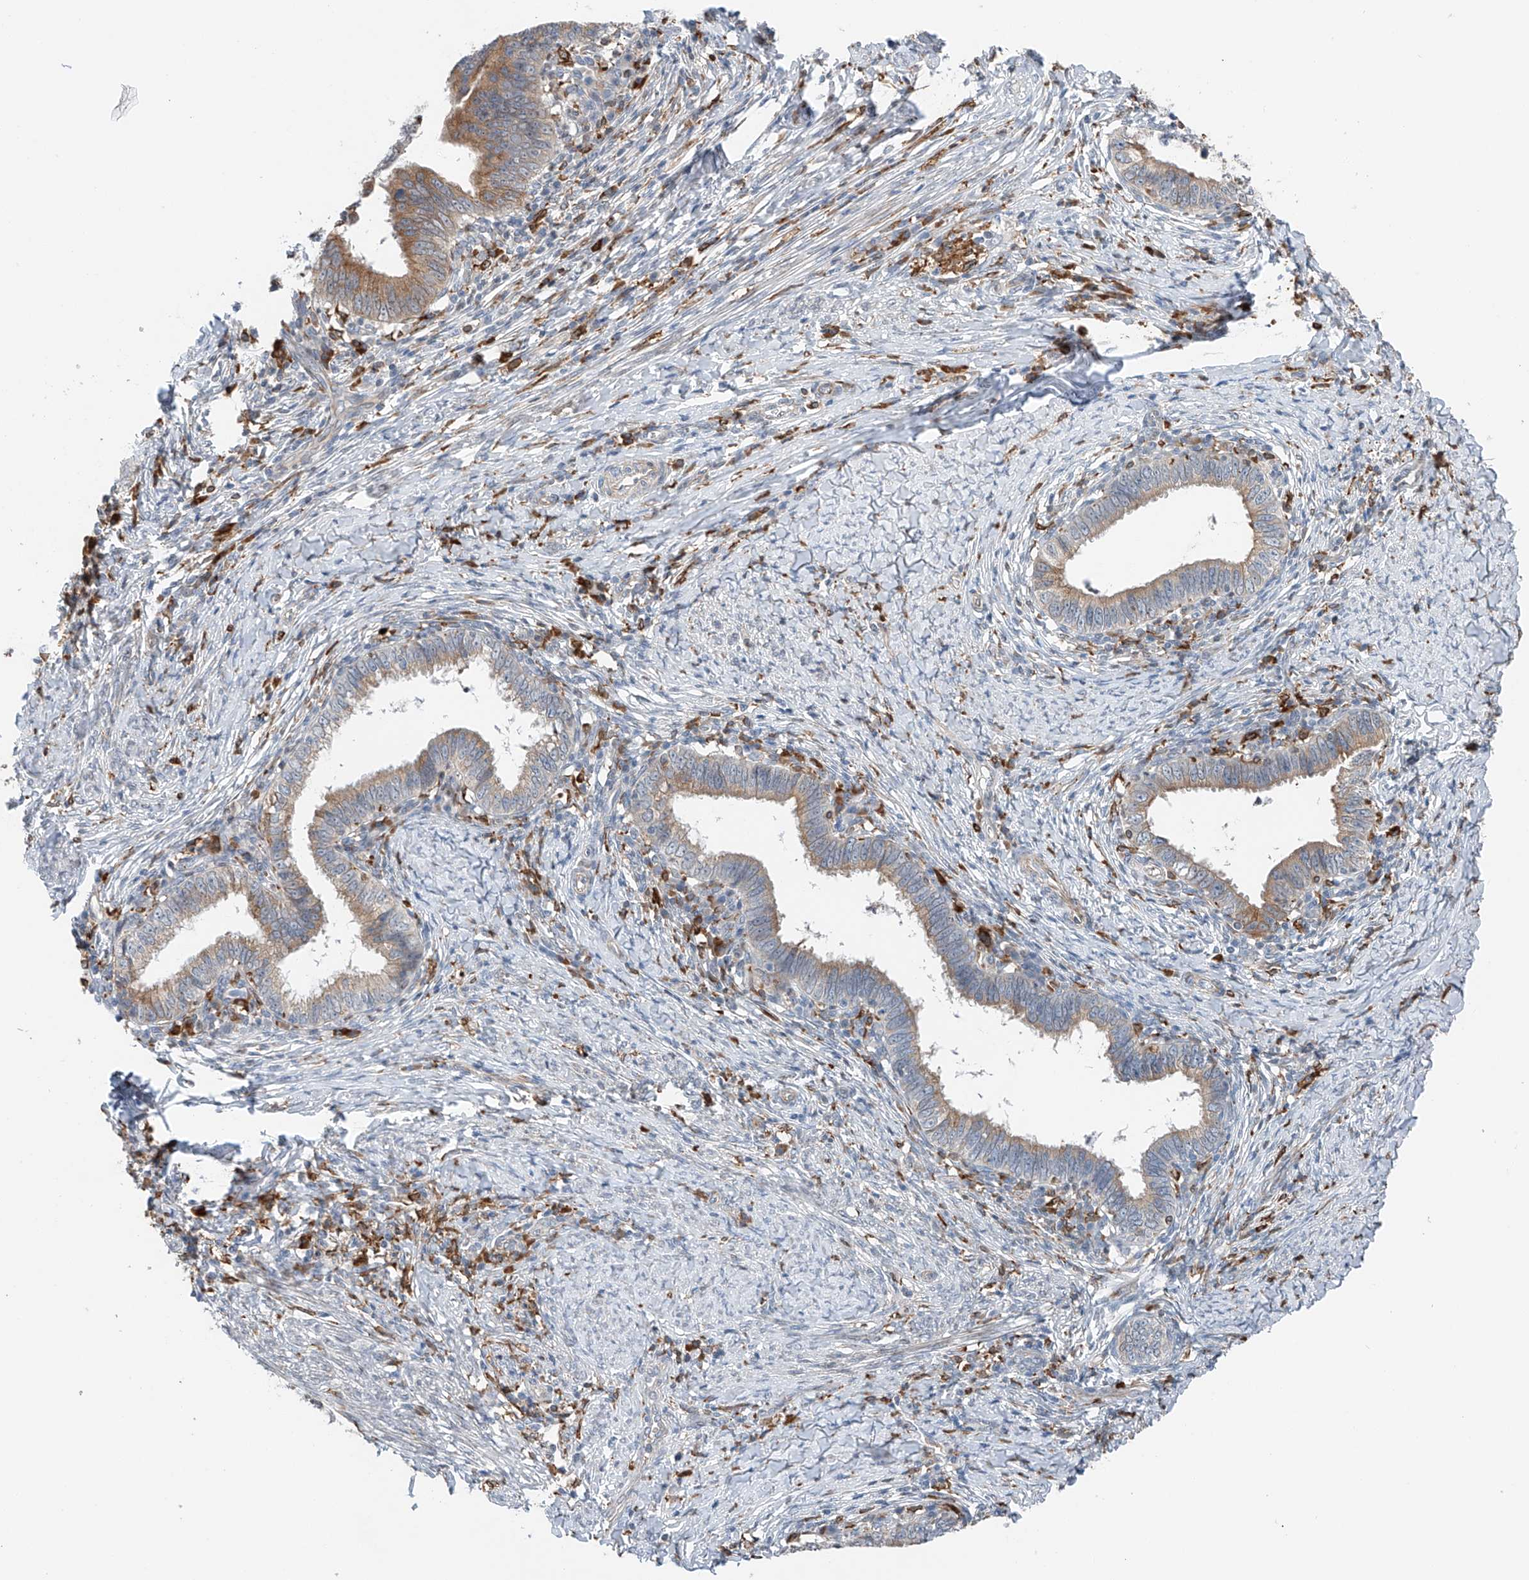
{"staining": {"intensity": "moderate", "quantity": "25%-75%", "location": "cytoplasmic/membranous"}, "tissue": "cervical cancer", "cell_type": "Tumor cells", "image_type": "cancer", "snomed": [{"axis": "morphology", "description": "Adenocarcinoma, NOS"}, {"axis": "topography", "description": "Cervix"}], "caption": "Protein expression by IHC exhibits moderate cytoplasmic/membranous staining in approximately 25%-75% of tumor cells in cervical cancer (adenocarcinoma).", "gene": "TBXAS1", "patient": {"sex": "female", "age": 36}}